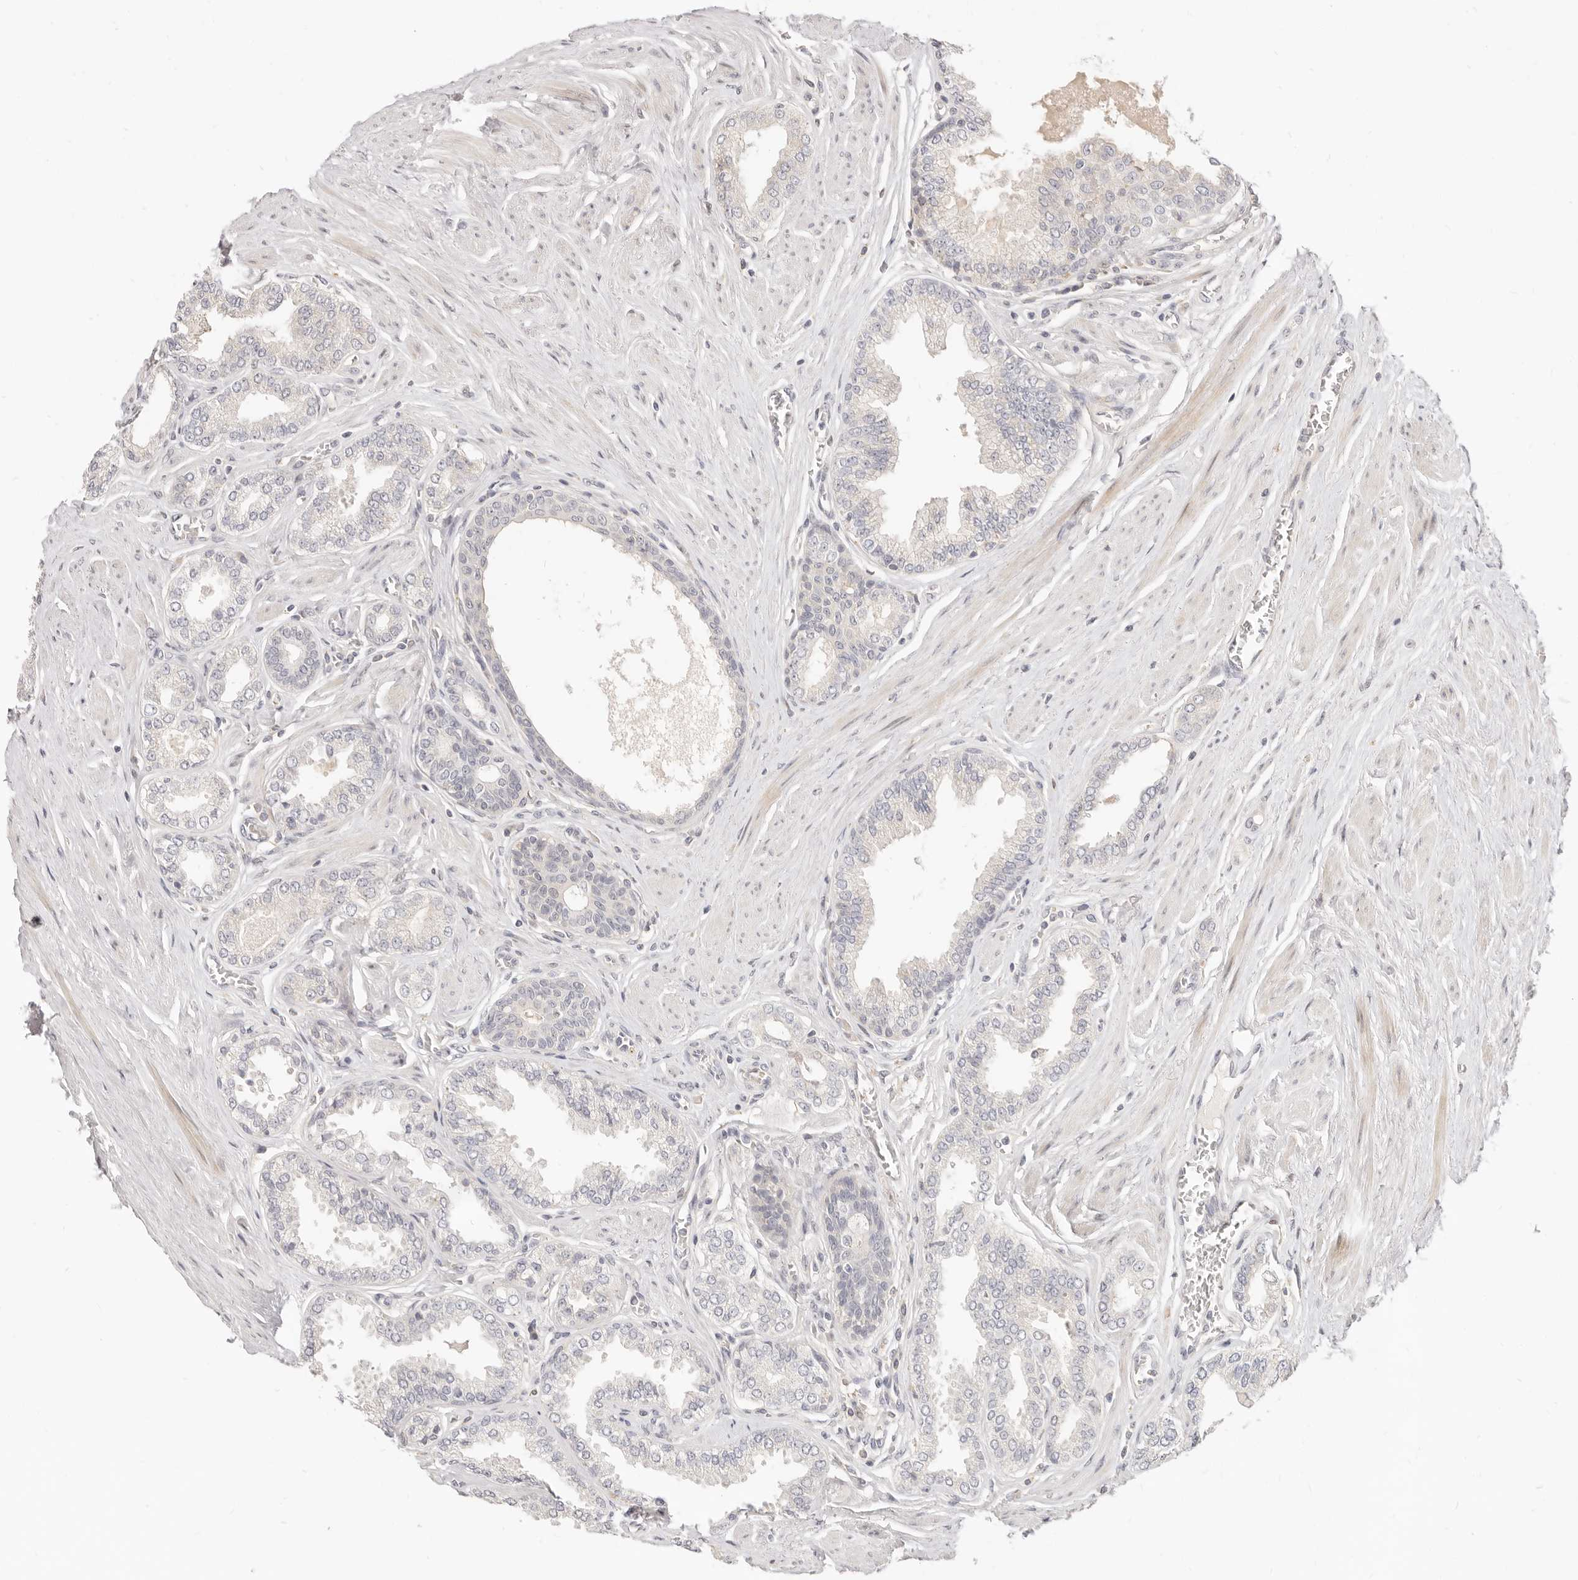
{"staining": {"intensity": "negative", "quantity": "none", "location": "none"}, "tissue": "prostate cancer", "cell_type": "Tumor cells", "image_type": "cancer", "snomed": [{"axis": "morphology", "description": "Adenocarcinoma, Low grade"}, {"axis": "topography", "description": "Prostate"}], "caption": "A photomicrograph of prostate cancer stained for a protein shows no brown staining in tumor cells.", "gene": "LTB4R2", "patient": {"sex": "male", "age": 63}}